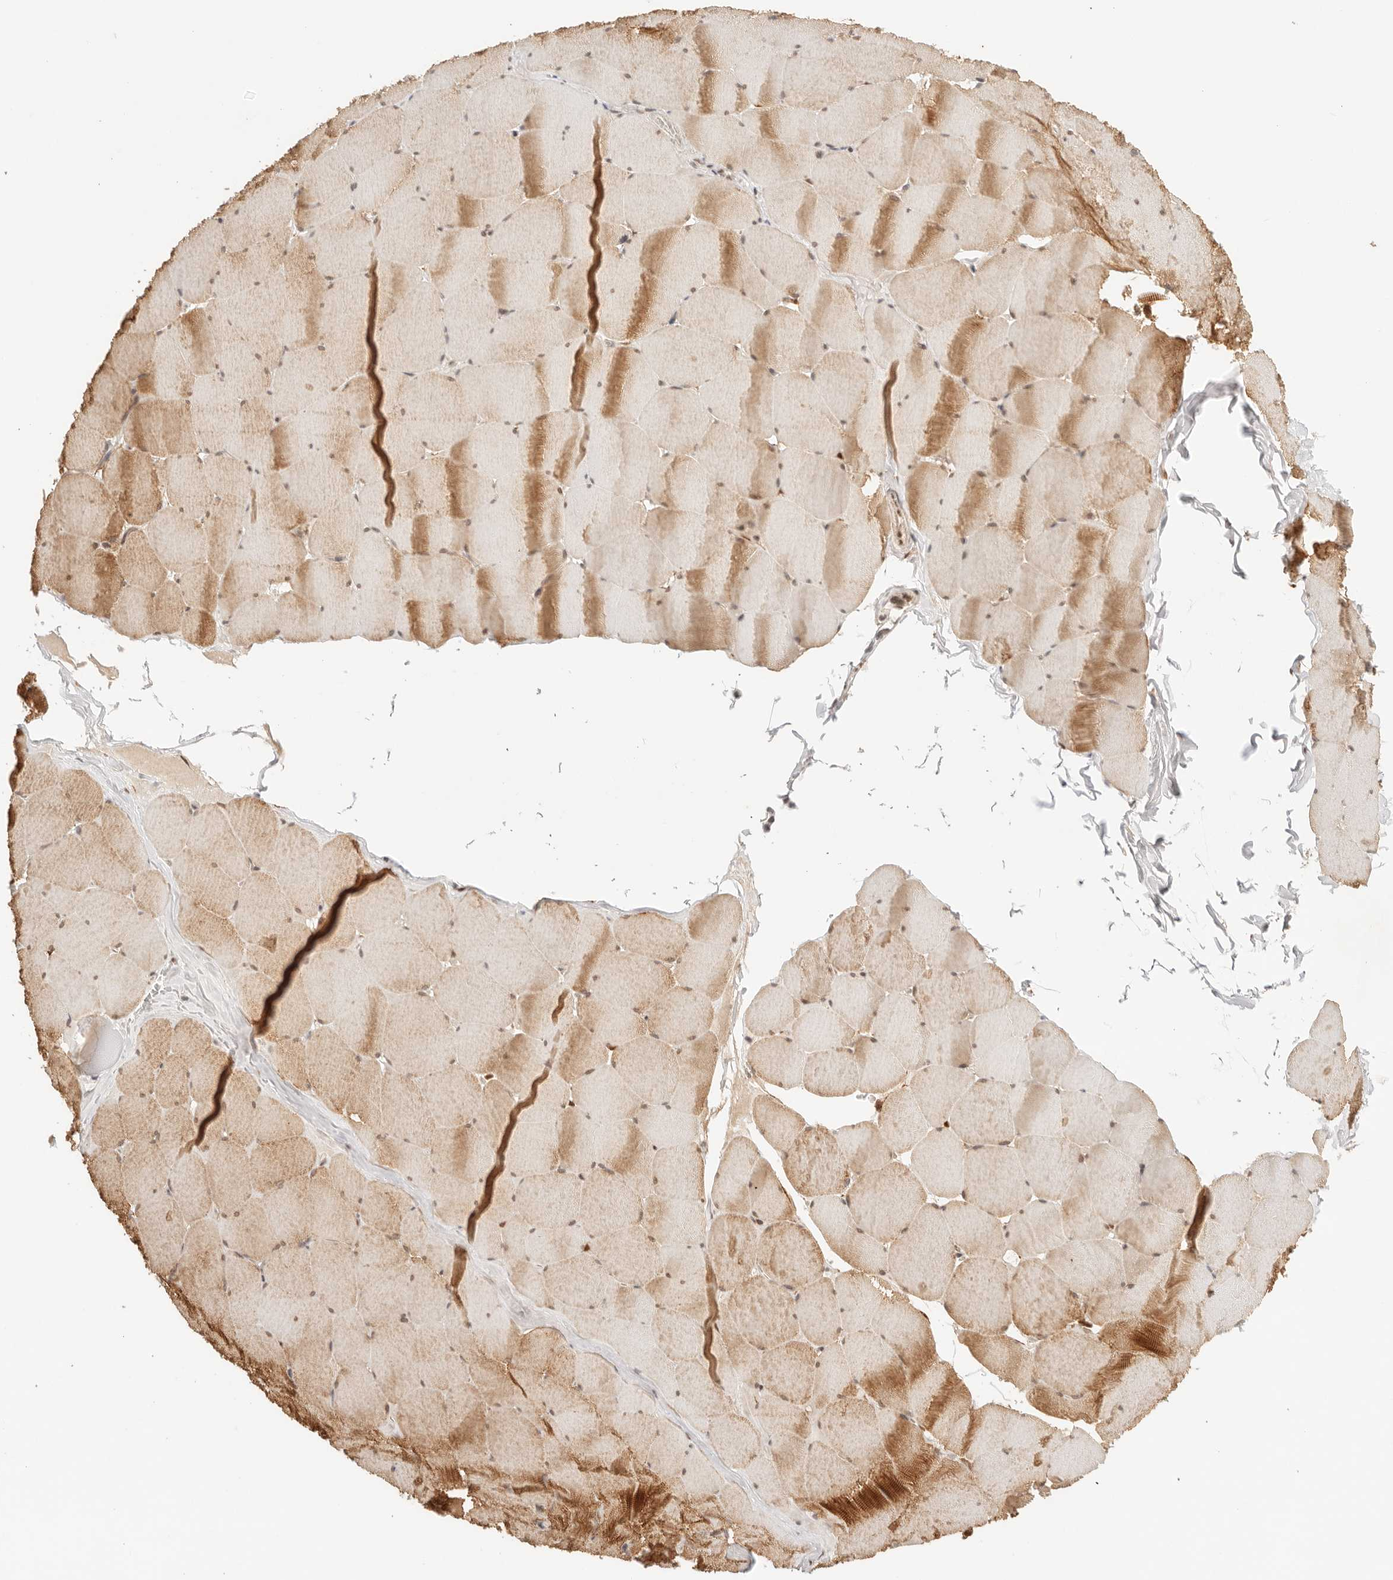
{"staining": {"intensity": "strong", "quantity": "25%-75%", "location": "cytoplasmic/membranous"}, "tissue": "skeletal muscle", "cell_type": "Myocytes", "image_type": "normal", "snomed": [{"axis": "morphology", "description": "Normal tissue, NOS"}, {"axis": "topography", "description": "Skeletal muscle"}], "caption": "Benign skeletal muscle displays strong cytoplasmic/membranous staining in approximately 25%-75% of myocytes, visualized by immunohistochemistry.", "gene": "GTF2E2", "patient": {"sex": "male", "age": 62}}